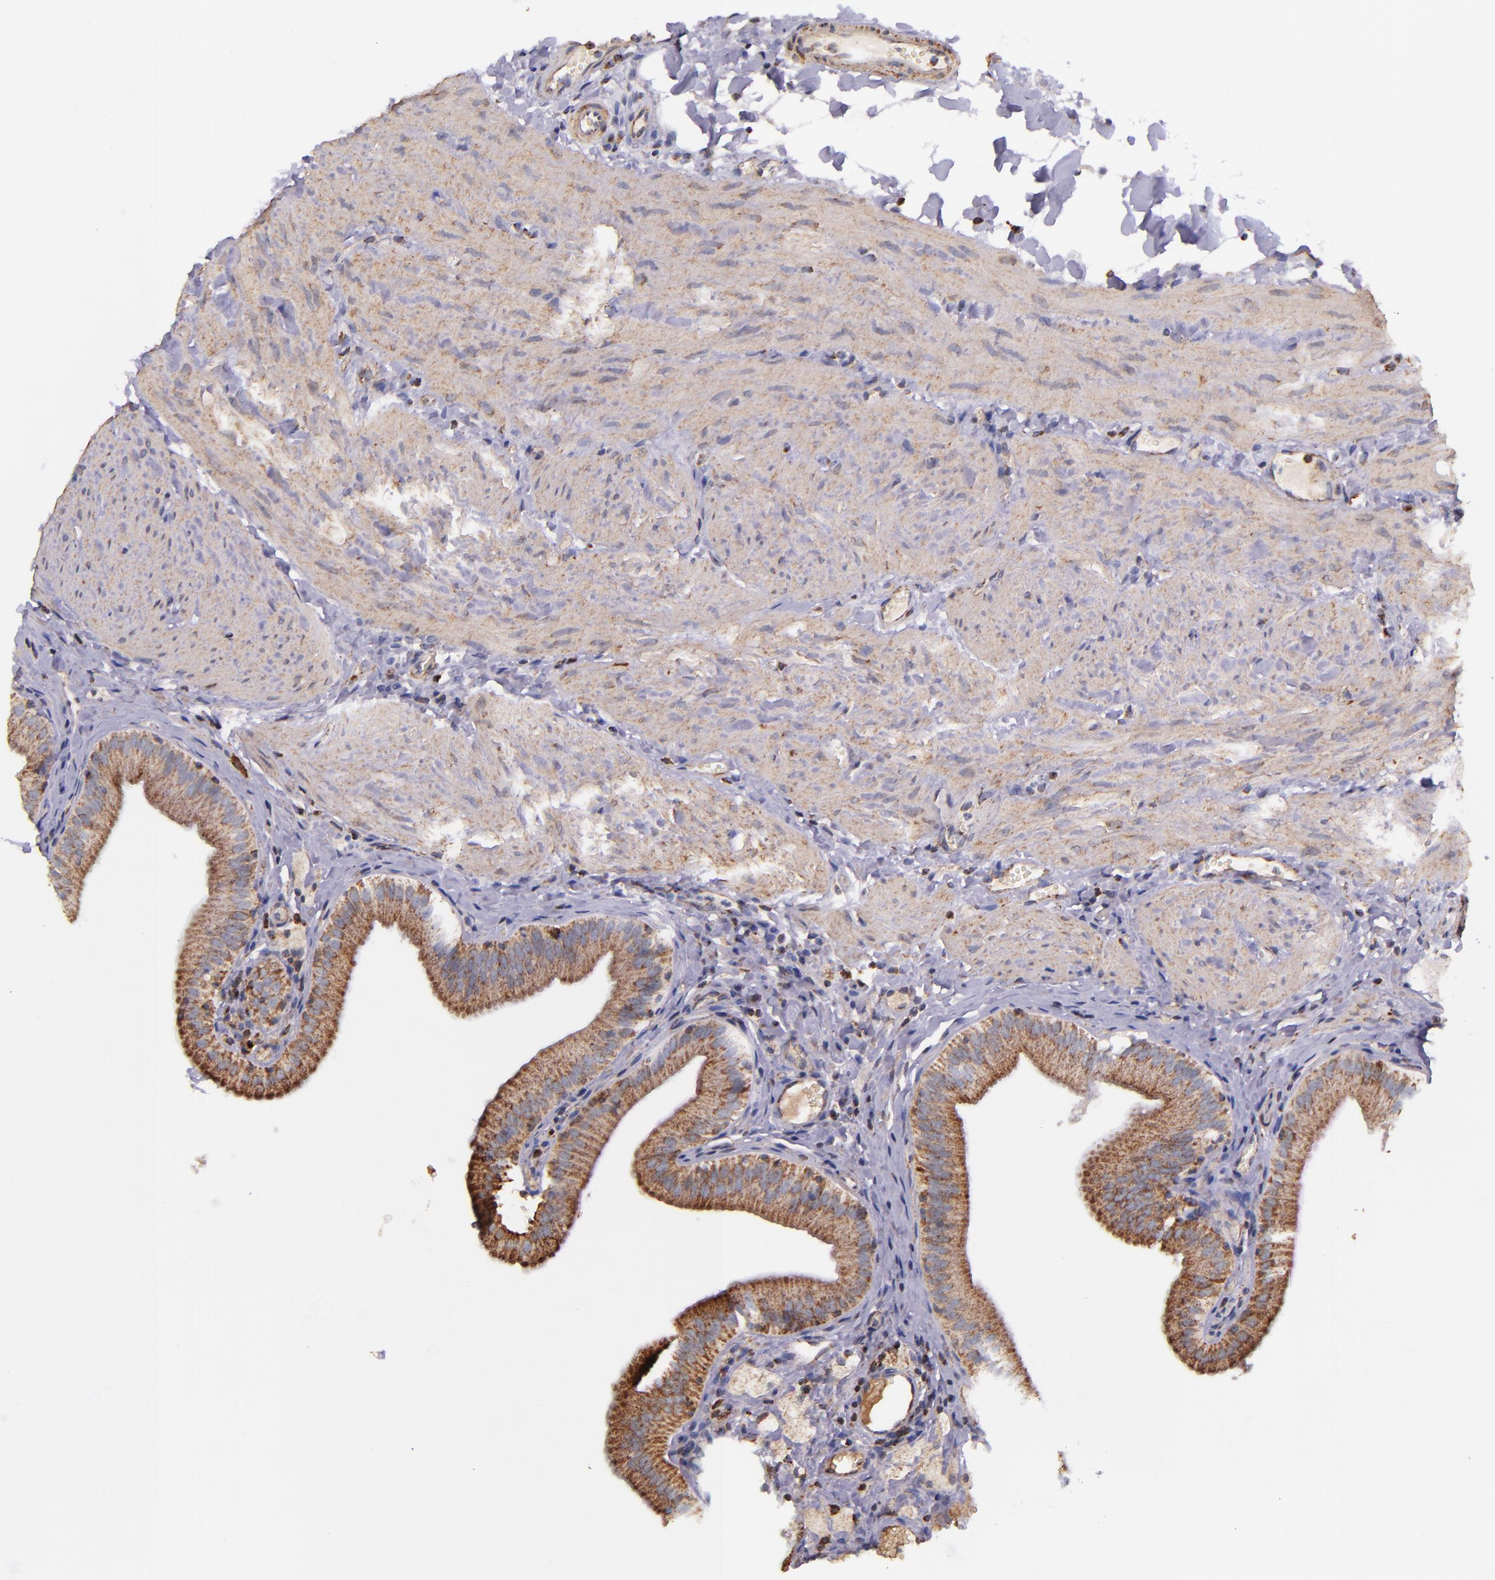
{"staining": {"intensity": "moderate", "quantity": ">75%", "location": "cytoplasmic/membranous"}, "tissue": "gallbladder", "cell_type": "Glandular cells", "image_type": "normal", "snomed": [{"axis": "morphology", "description": "Normal tissue, NOS"}, {"axis": "topography", "description": "Gallbladder"}], "caption": "Moderate cytoplasmic/membranous staining is present in about >75% of glandular cells in benign gallbladder. (Stains: DAB in brown, nuclei in blue, Microscopy: brightfield microscopy at high magnification).", "gene": "IDH3G", "patient": {"sex": "female", "age": 24}}